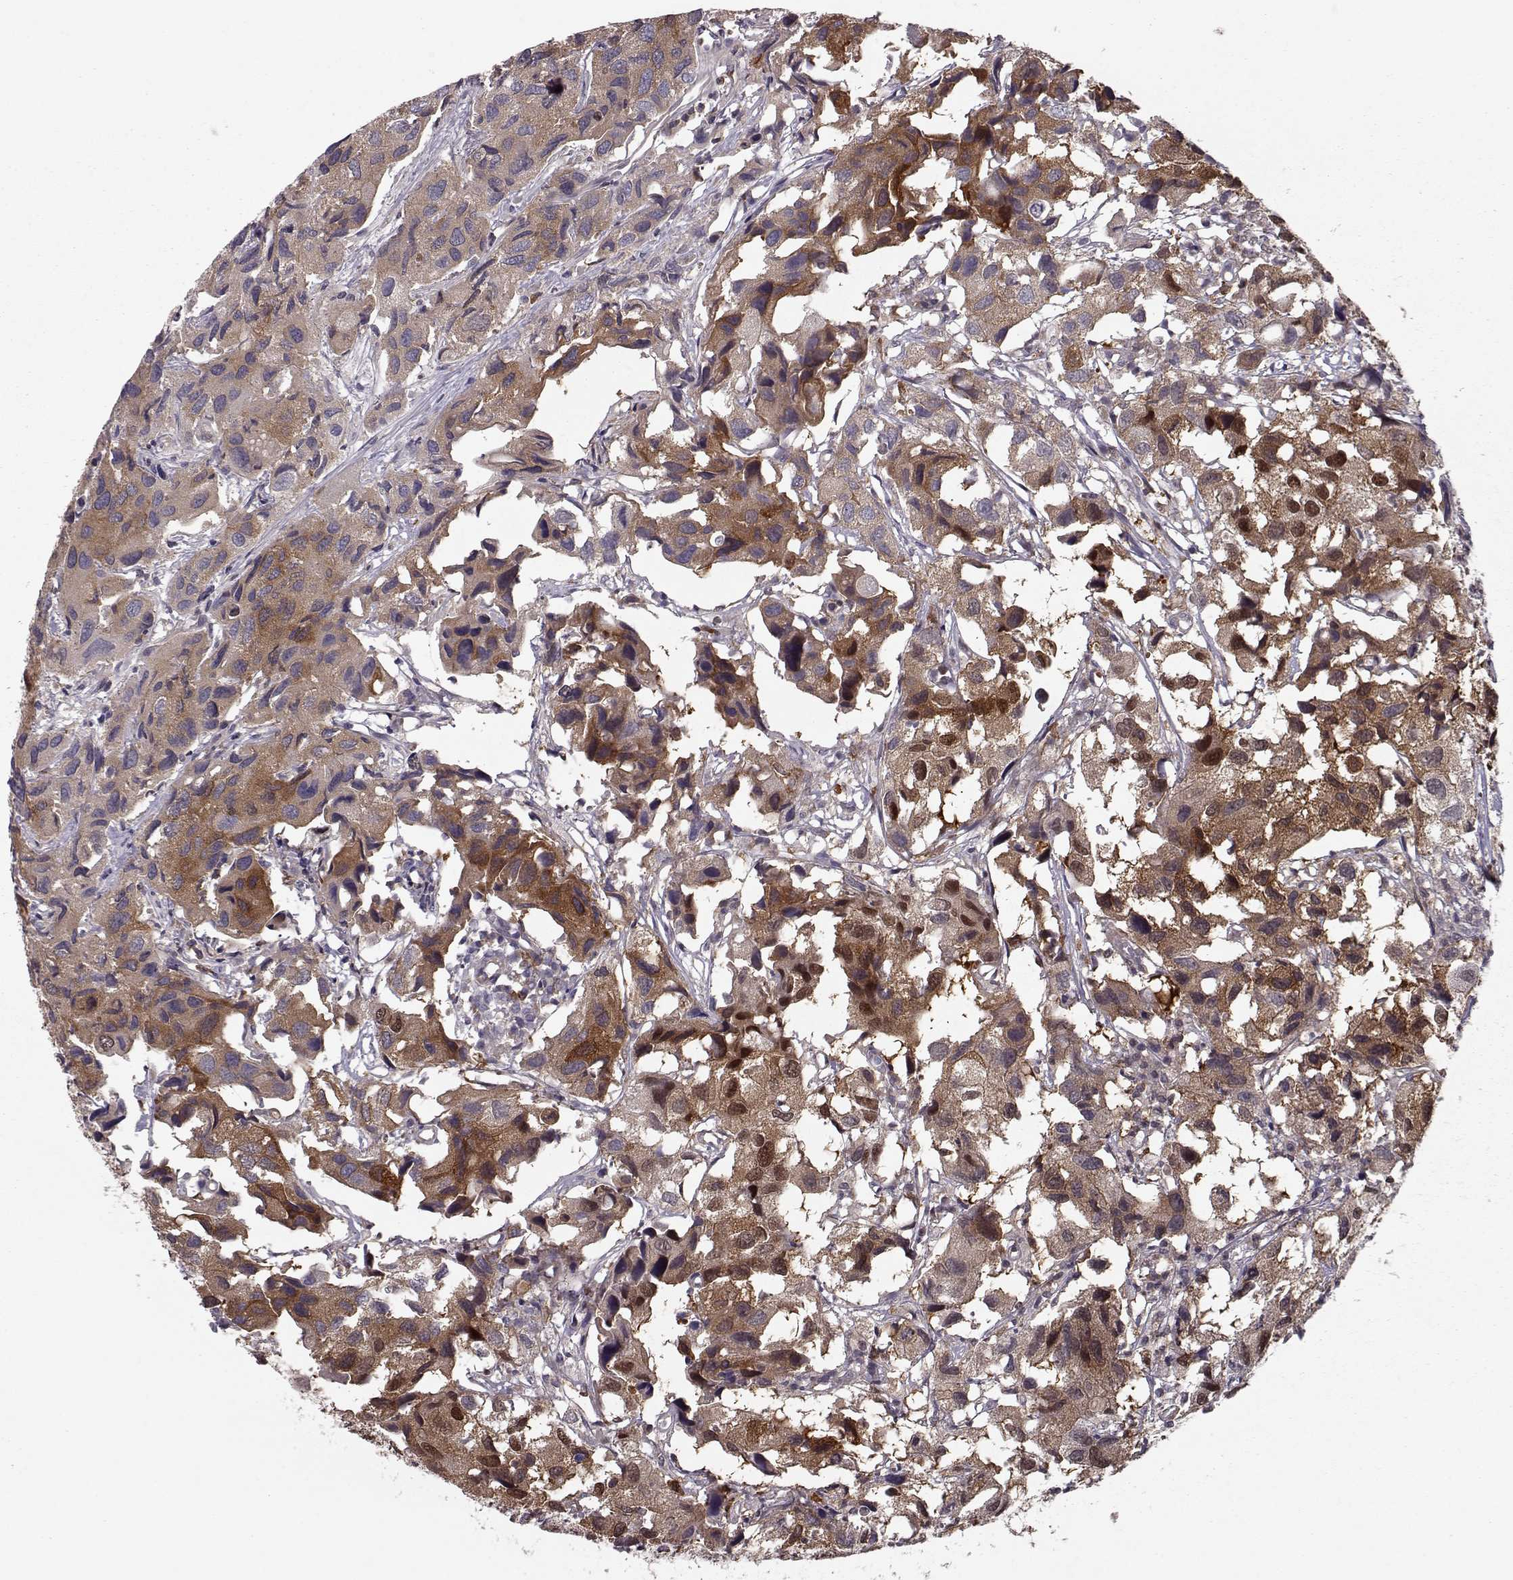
{"staining": {"intensity": "strong", "quantity": "25%-75%", "location": "cytoplasmic/membranous"}, "tissue": "urothelial cancer", "cell_type": "Tumor cells", "image_type": "cancer", "snomed": [{"axis": "morphology", "description": "Urothelial carcinoma, High grade"}, {"axis": "topography", "description": "Urinary bladder"}], "caption": "Urothelial cancer stained for a protein (brown) reveals strong cytoplasmic/membranous positive staining in approximately 25%-75% of tumor cells.", "gene": "RANBP1", "patient": {"sex": "male", "age": 79}}